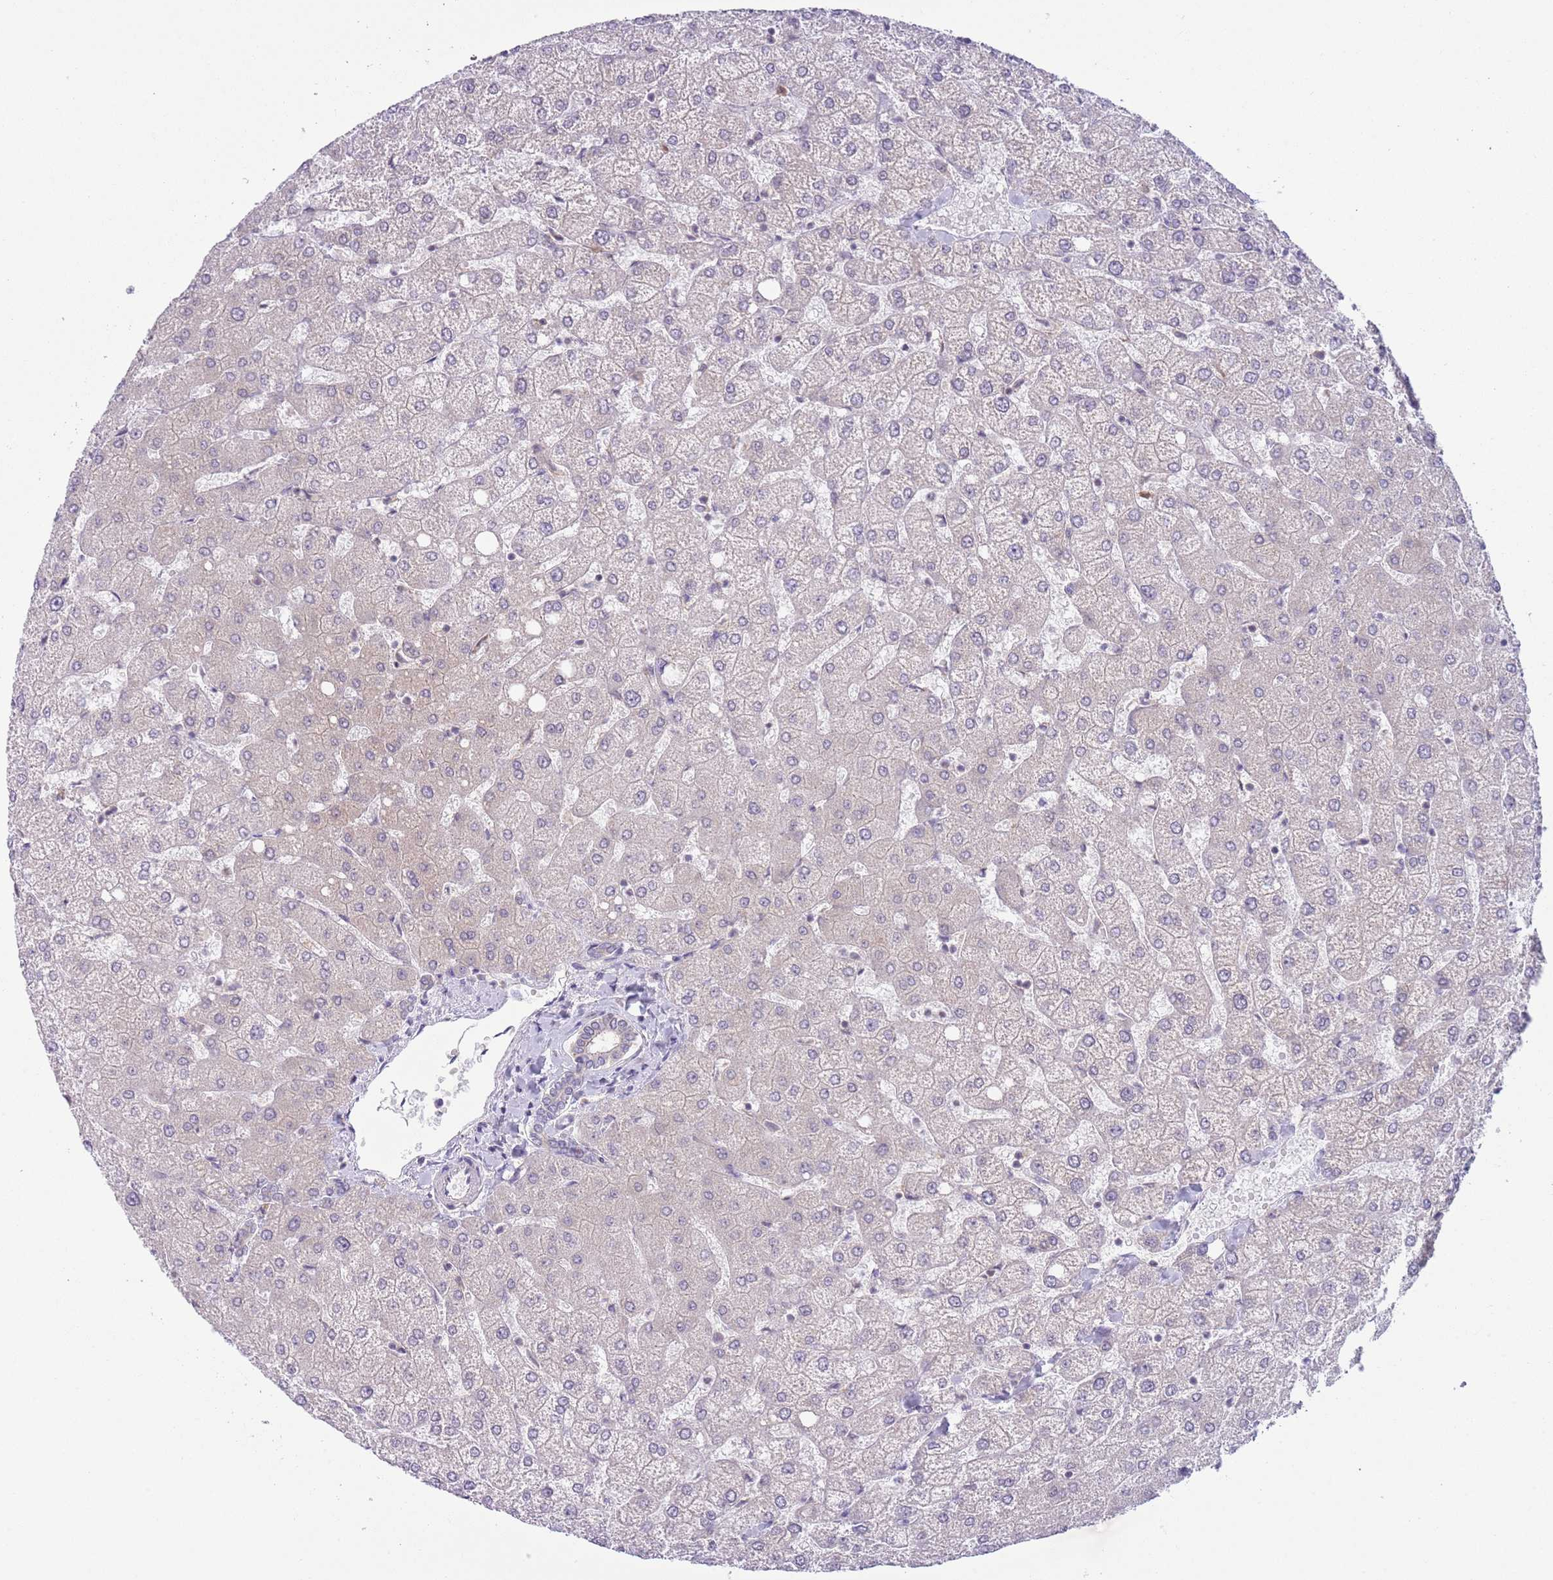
{"staining": {"intensity": "negative", "quantity": "none", "location": "none"}, "tissue": "liver", "cell_type": "Cholangiocytes", "image_type": "normal", "snomed": [{"axis": "morphology", "description": "Normal tissue, NOS"}, {"axis": "topography", "description": "Liver"}], "caption": "An immunohistochemistry (IHC) histopathology image of benign liver is shown. There is no staining in cholangiocytes of liver. (DAB (3,3'-diaminobenzidine) immunohistochemistry (IHC), high magnification).", "gene": "COPE", "patient": {"sex": "female", "age": 54}}